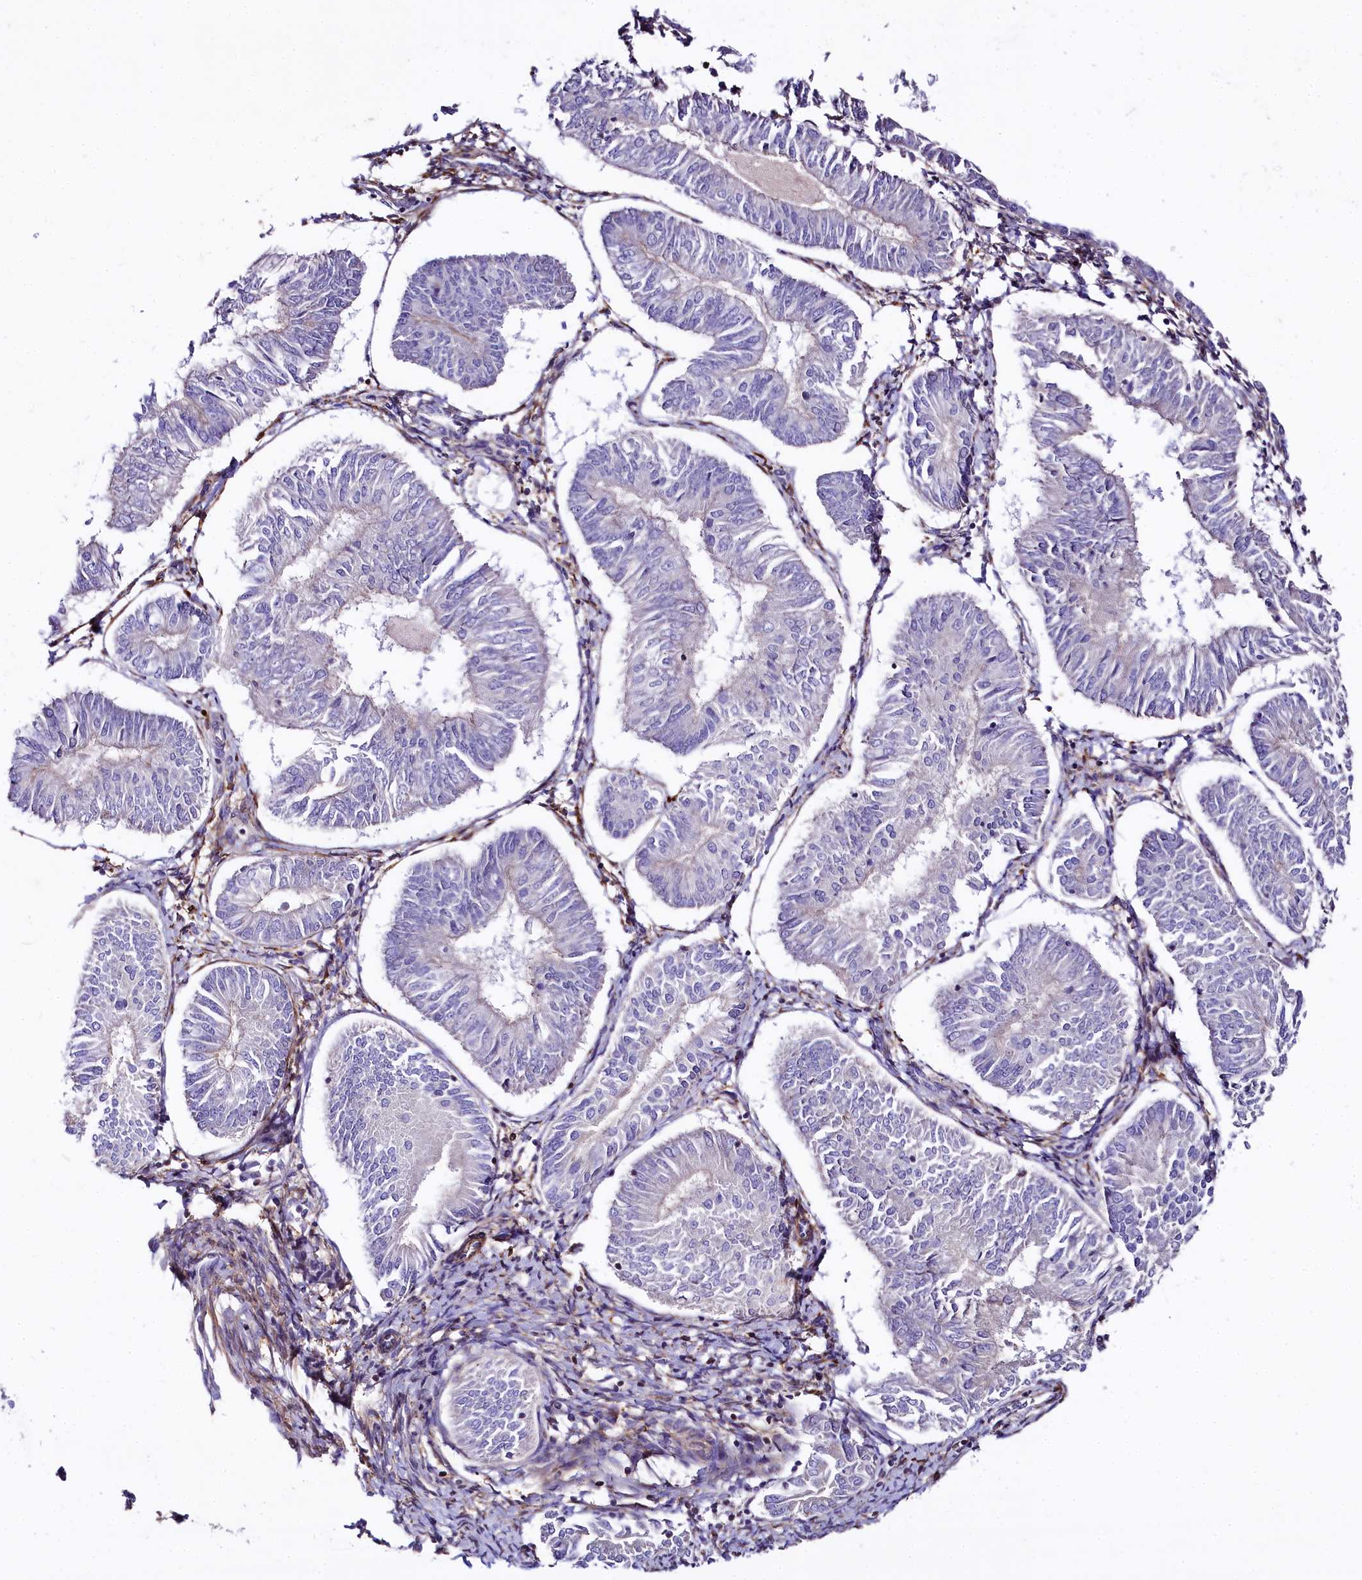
{"staining": {"intensity": "negative", "quantity": "none", "location": "none"}, "tissue": "endometrial cancer", "cell_type": "Tumor cells", "image_type": "cancer", "snomed": [{"axis": "morphology", "description": "Adenocarcinoma, NOS"}, {"axis": "topography", "description": "Endometrium"}], "caption": "Immunohistochemical staining of endometrial adenocarcinoma shows no significant staining in tumor cells.", "gene": "FCHSD2", "patient": {"sex": "female", "age": 58}}